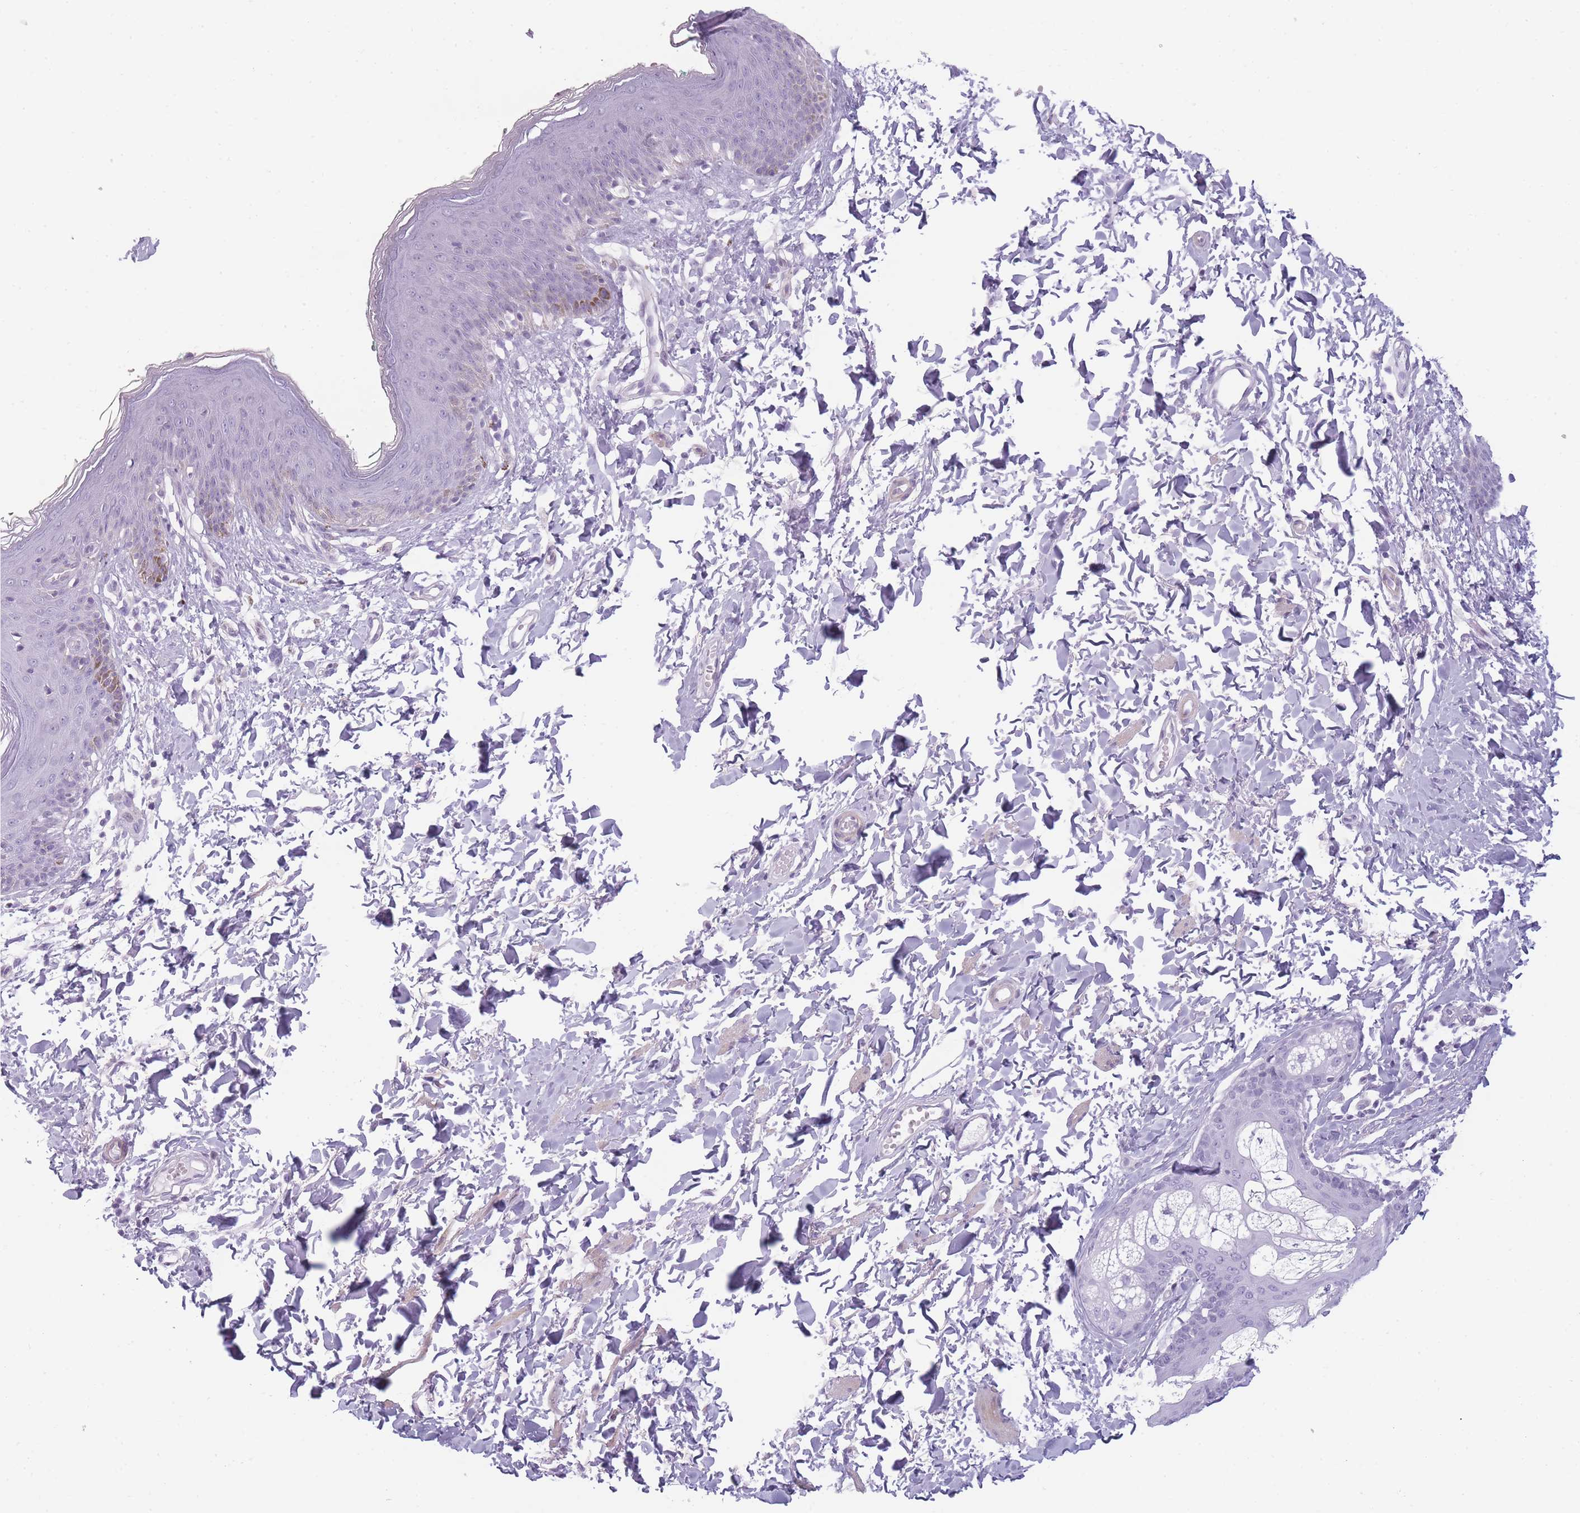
{"staining": {"intensity": "negative", "quantity": "none", "location": "none"}, "tissue": "skin", "cell_type": "Epidermal cells", "image_type": "normal", "snomed": [{"axis": "morphology", "description": "Normal tissue, NOS"}, {"axis": "topography", "description": "Vulva"}], "caption": "High power microscopy photomicrograph of an immunohistochemistry (IHC) histopathology image of normal skin, revealing no significant positivity in epidermal cells.", "gene": "GGT1", "patient": {"sex": "female", "age": 66}}